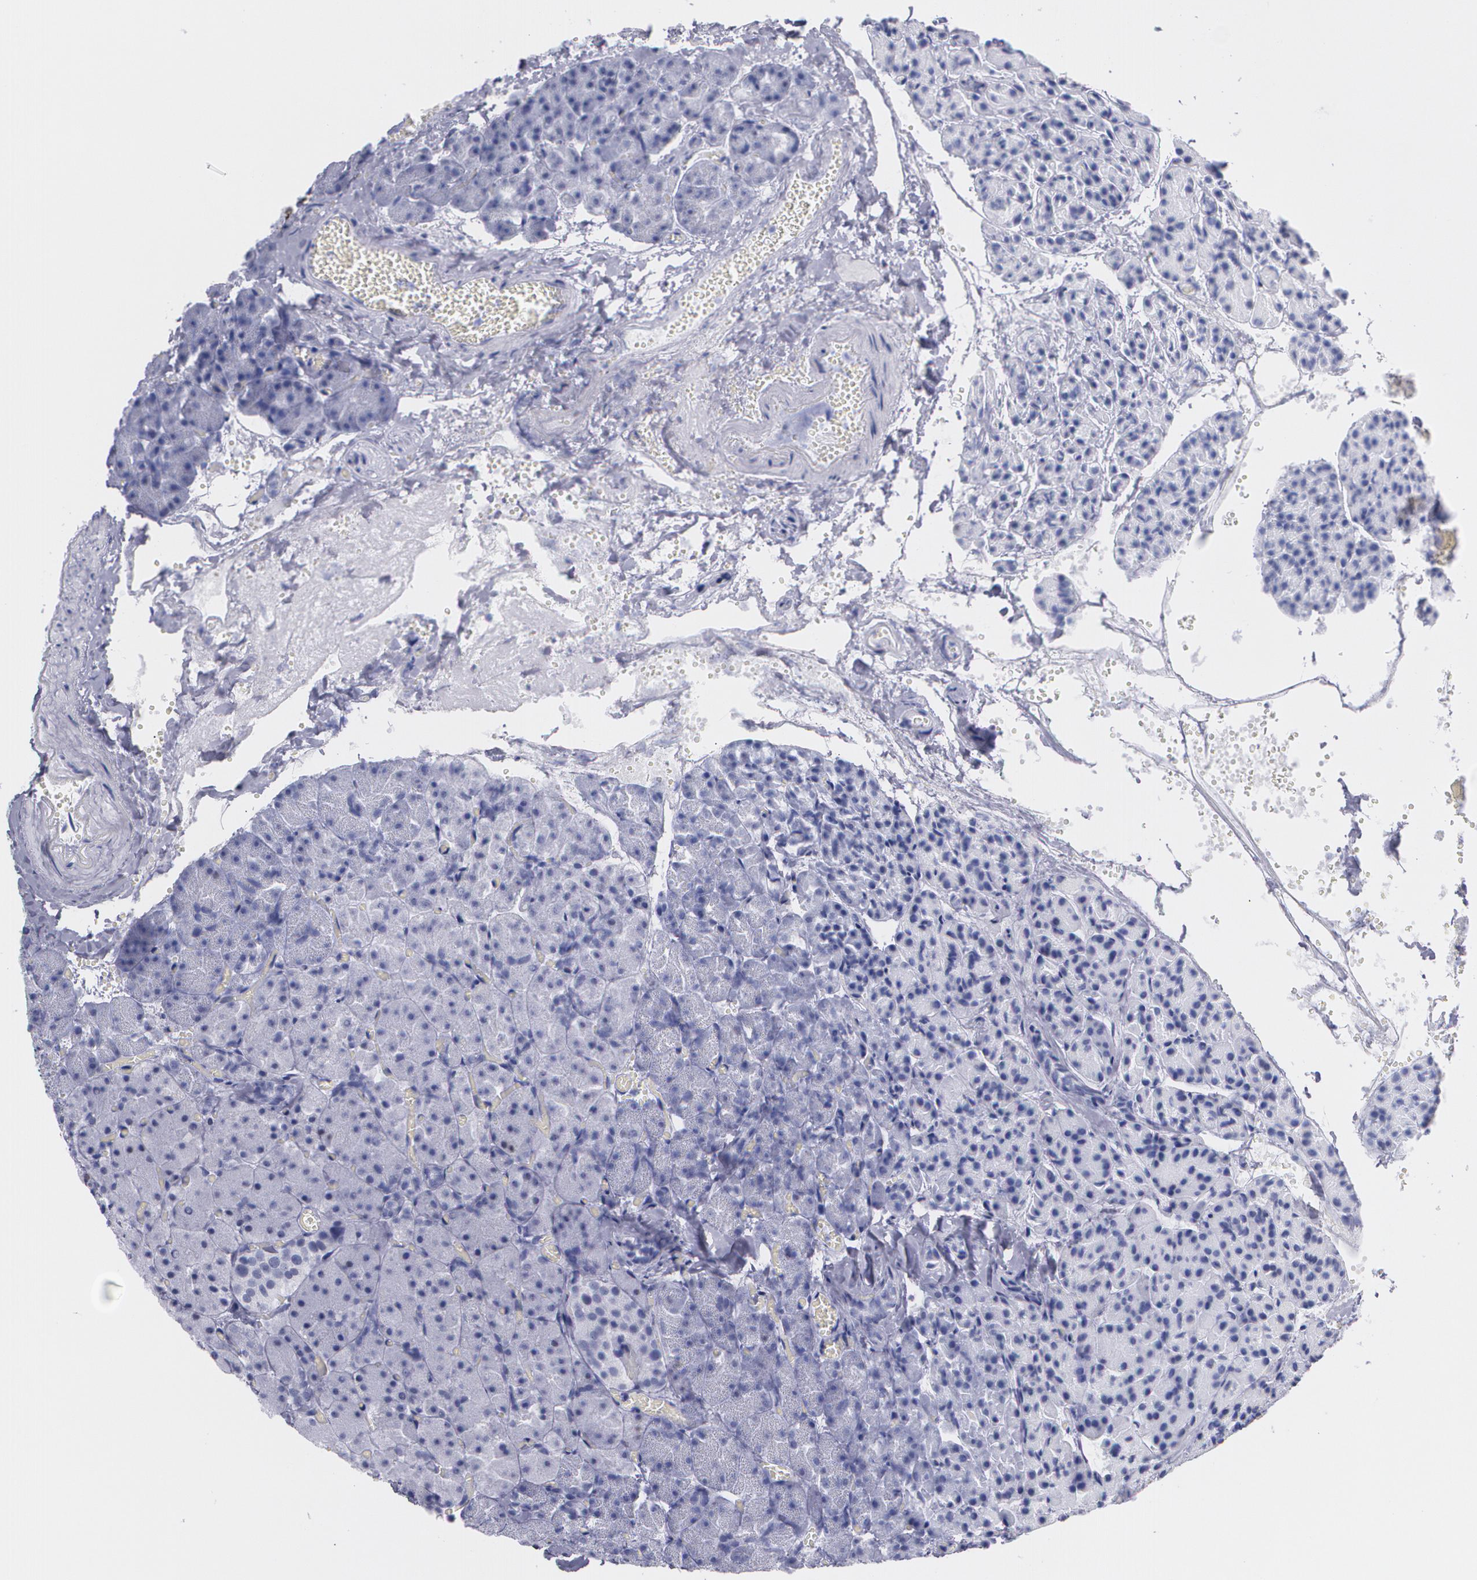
{"staining": {"intensity": "negative", "quantity": "none", "location": "none"}, "tissue": "carcinoid", "cell_type": "Tumor cells", "image_type": "cancer", "snomed": [{"axis": "morphology", "description": "Normal tissue, NOS"}, {"axis": "morphology", "description": "Carcinoid, malignant, NOS"}, {"axis": "topography", "description": "Pancreas"}], "caption": "DAB immunohistochemical staining of carcinoid (malignant) reveals no significant positivity in tumor cells.", "gene": "TP53", "patient": {"sex": "female", "age": 35}}